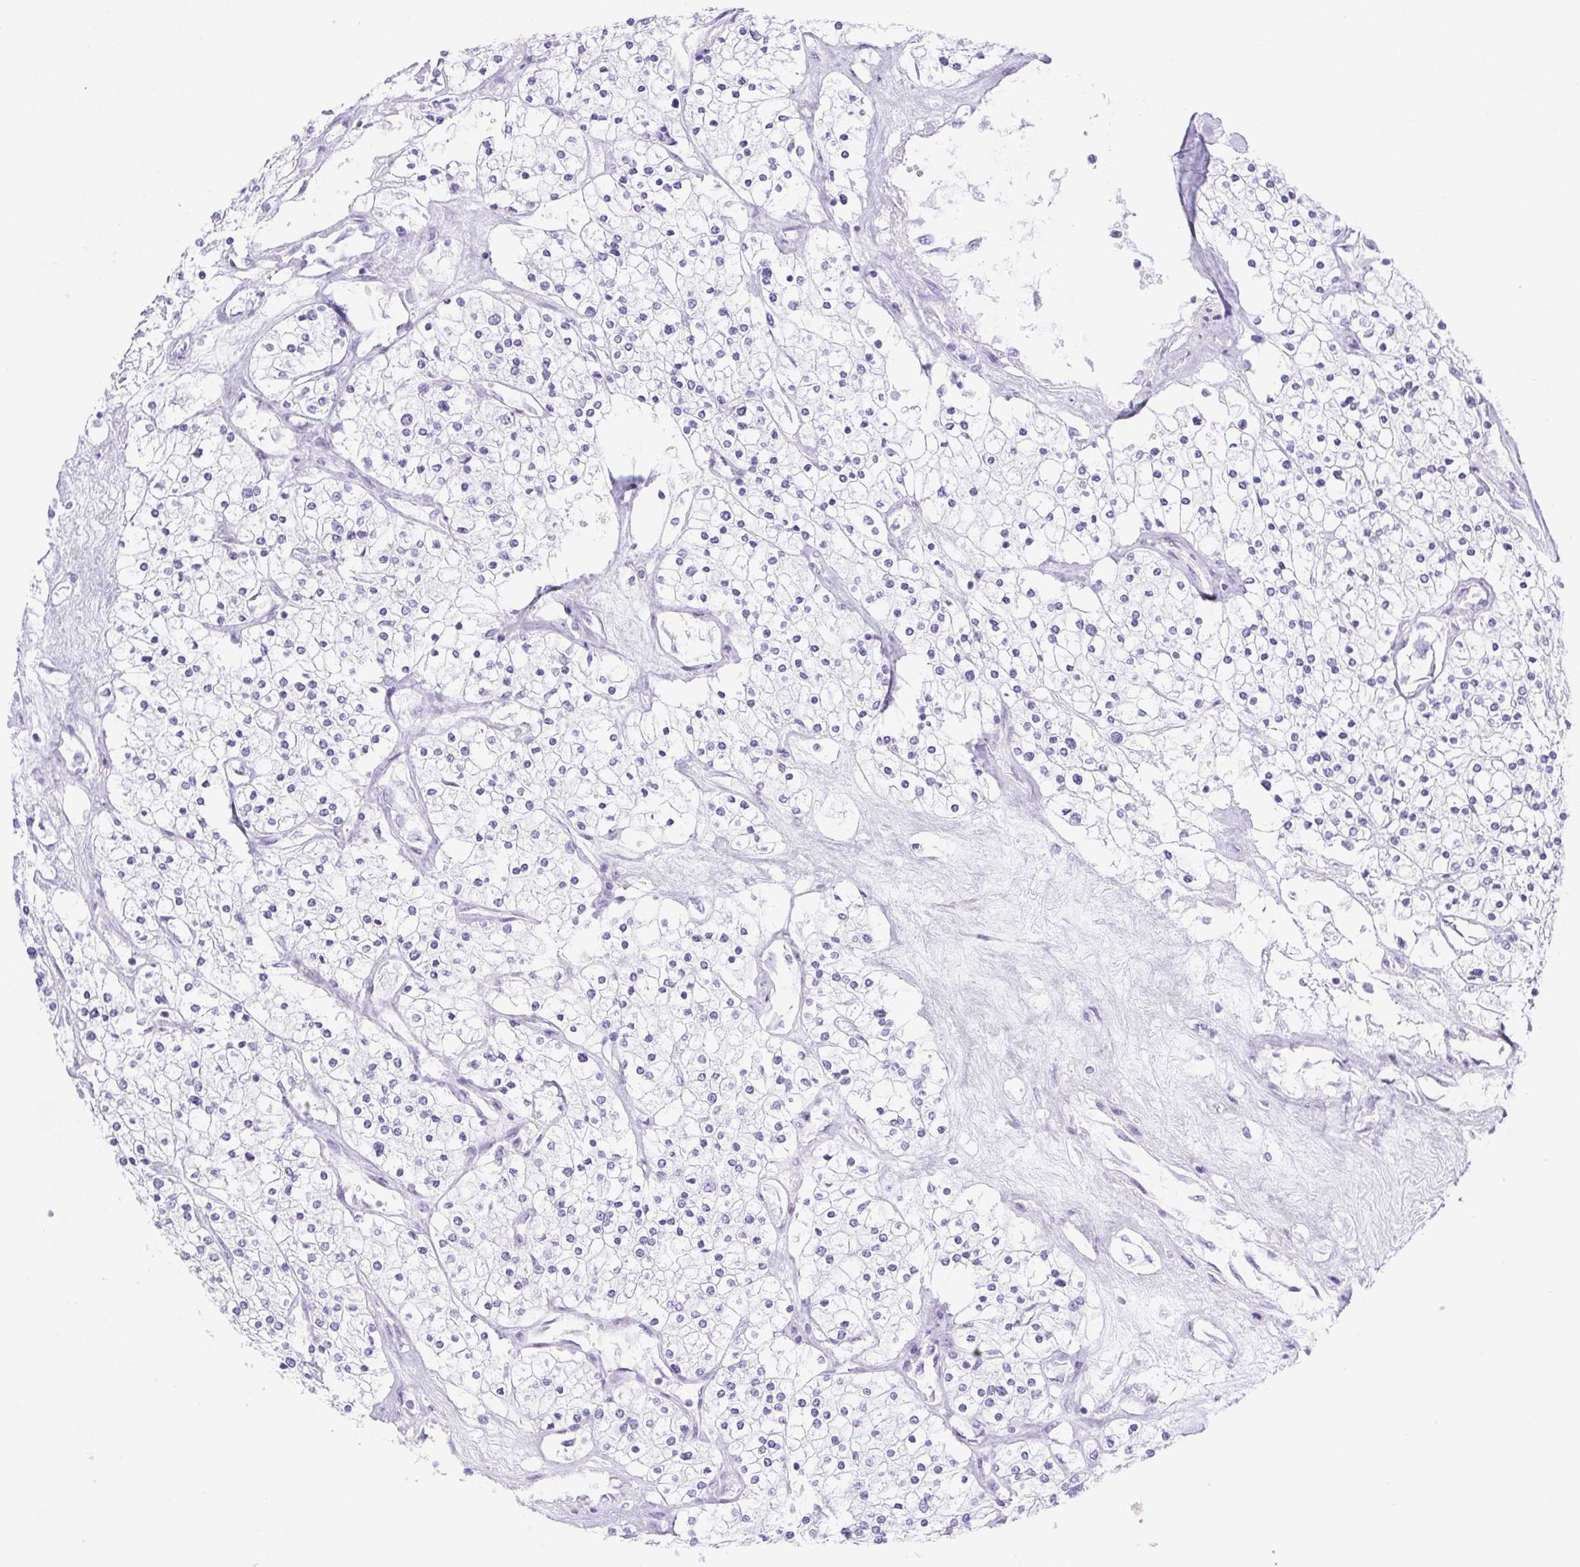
{"staining": {"intensity": "negative", "quantity": "none", "location": "none"}, "tissue": "renal cancer", "cell_type": "Tumor cells", "image_type": "cancer", "snomed": [{"axis": "morphology", "description": "Adenocarcinoma, NOS"}, {"axis": "topography", "description": "Kidney"}], "caption": "This is a histopathology image of immunohistochemistry (IHC) staining of renal cancer (adenocarcinoma), which shows no expression in tumor cells.", "gene": "ERP27", "patient": {"sex": "male", "age": 80}}